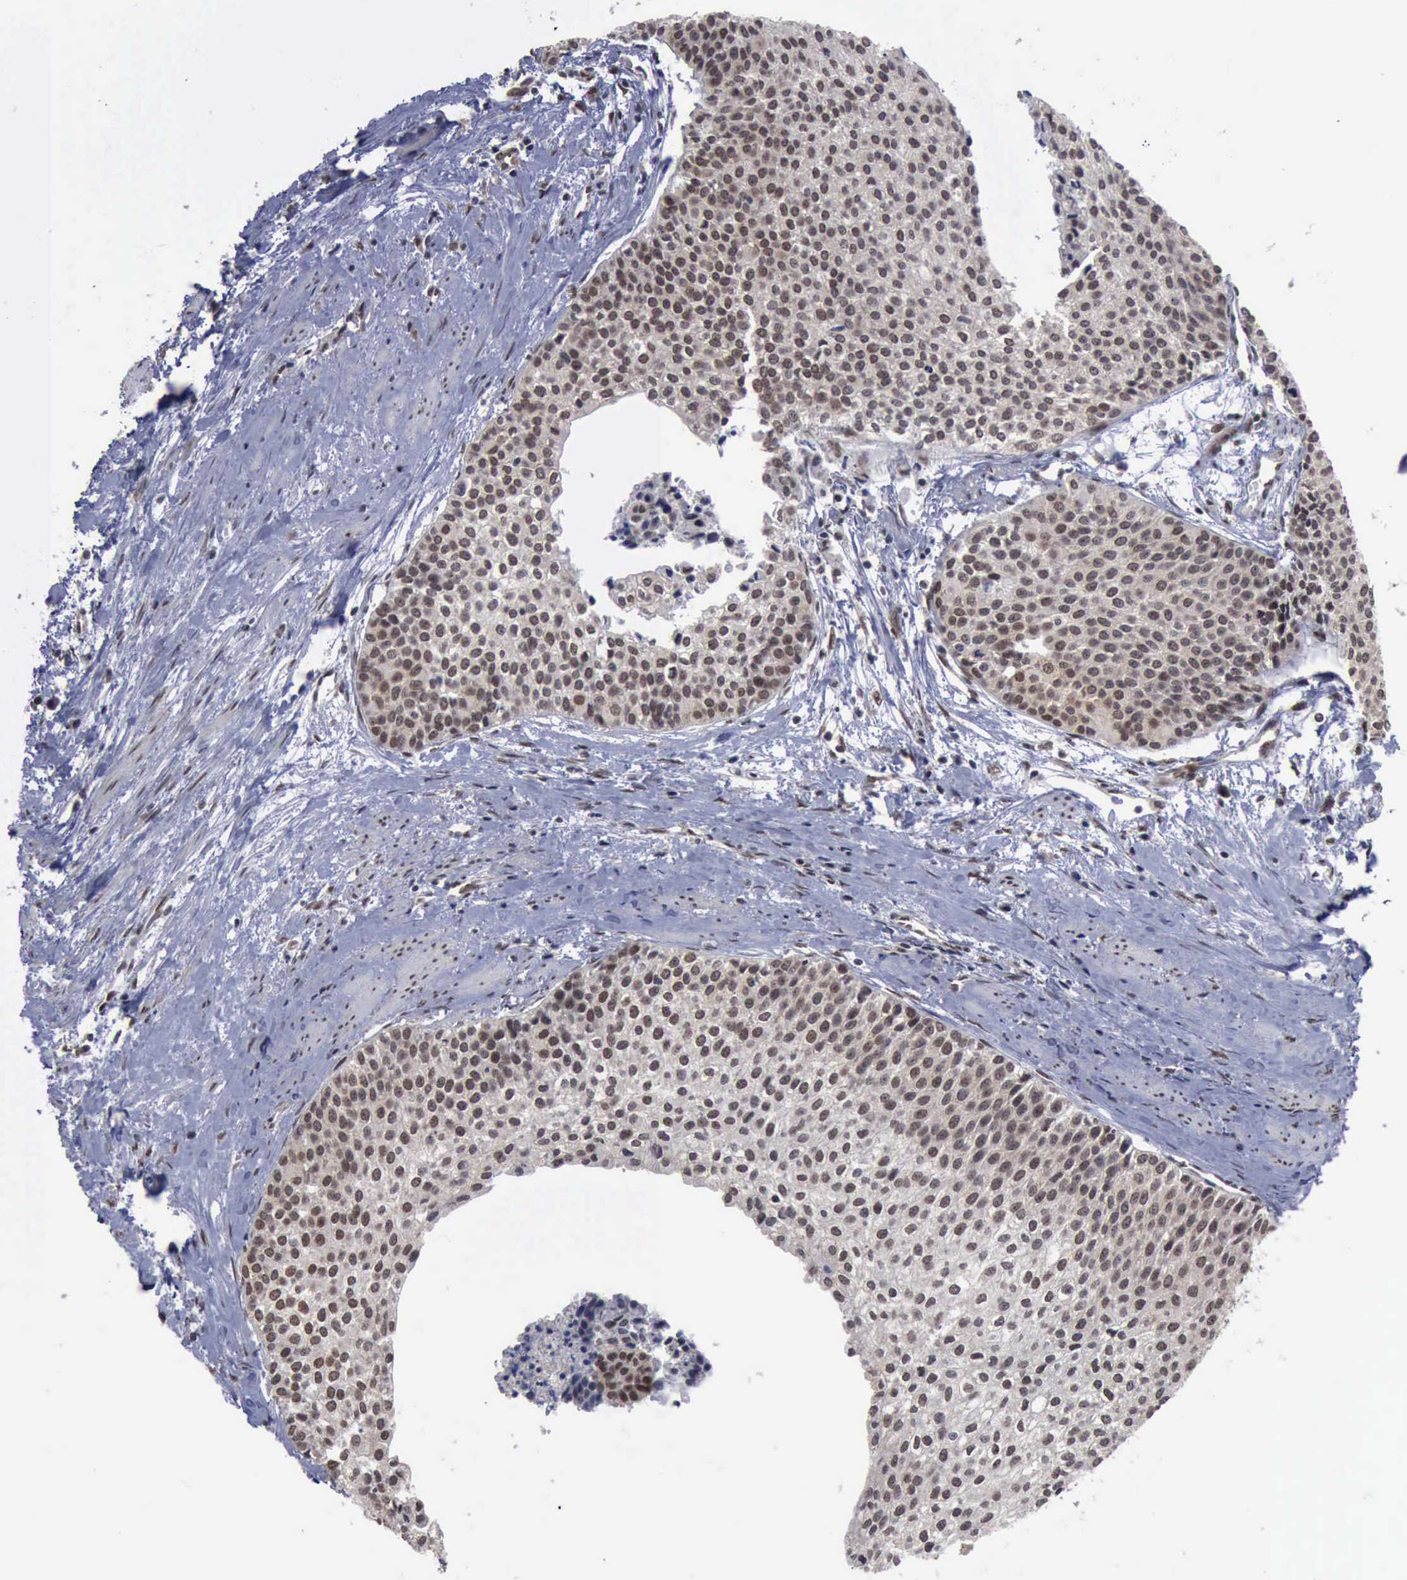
{"staining": {"intensity": "weak", "quantity": "25%-75%", "location": "nuclear"}, "tissue": "urothelial cancer", "cell_type": "Tumor cells", "image_type": "cancer", "snomed": [{"axis": "morphology", "description": "Urothelial carcinoma, Low grade"}, {"axis": "topography", "description": "Urinary bladder"}], "caption": "Urothelial cancer stained with a protein marker demonstrates weak staining in tumor cells.", "gene": "RTCB", "patient": {"sex": "female", "age": 73}}